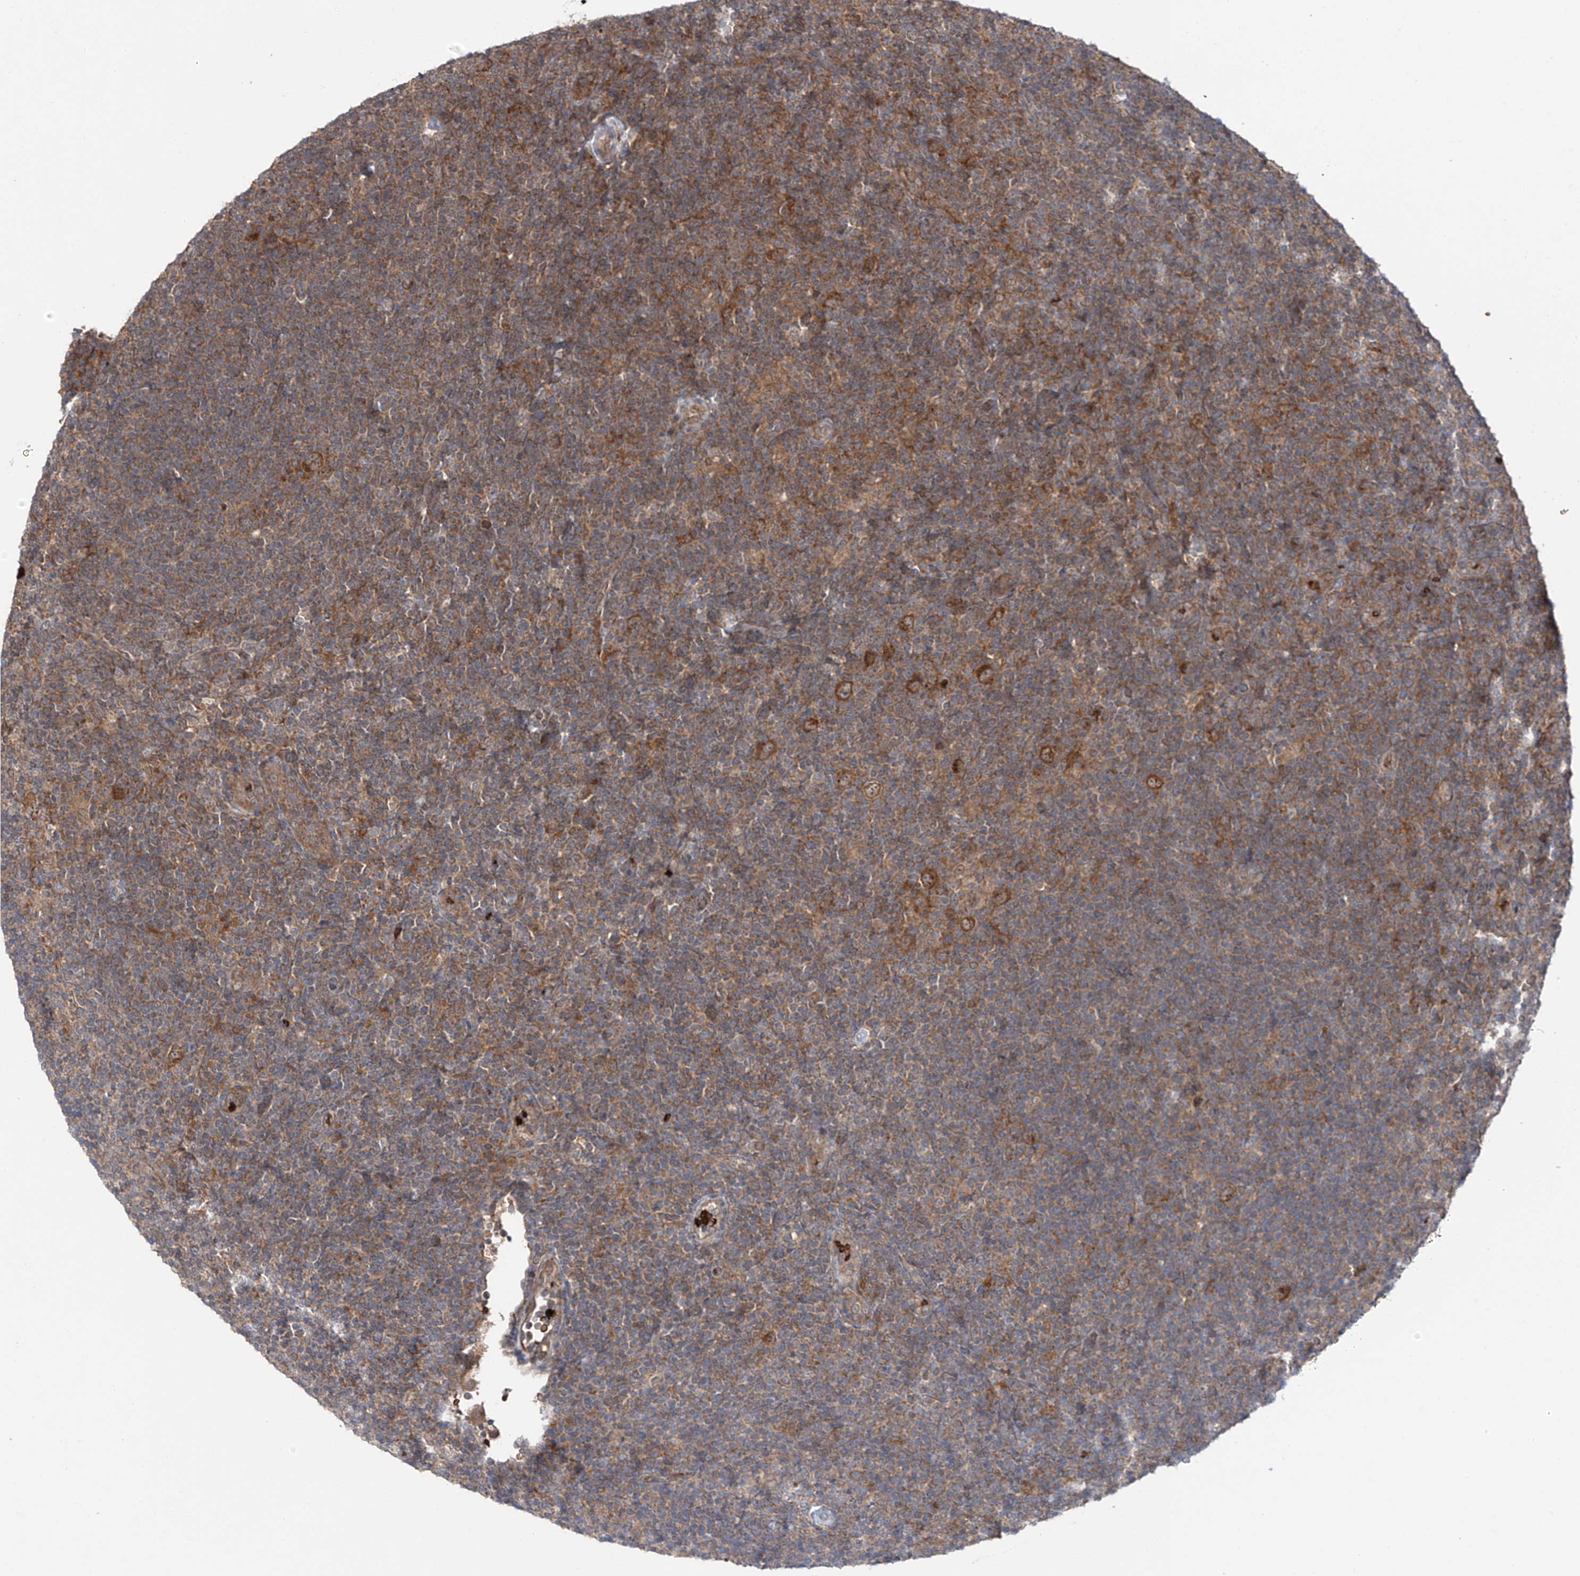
{"staining": {"intensity": "moderate", "quantity": ">75%", "location": "cytoplasmic/membranous"}, "tissue": "lymphoma", "cell_type": "Tumor cells", "image_type": "cancer", "snomed": [{"axis": "morphology", "description": "Hodgkin's disease, NOS"}, {"axis": "topography", "description": "Lymph node"}], "caption": "A histopathology image of human Hodgkin's disease stained for a protein reveals moderate cytoplasmic/membranous brown staining in tumor cells.", "gene": "ZDHHC9", "patient": {"sex": "female", "age": 57}}